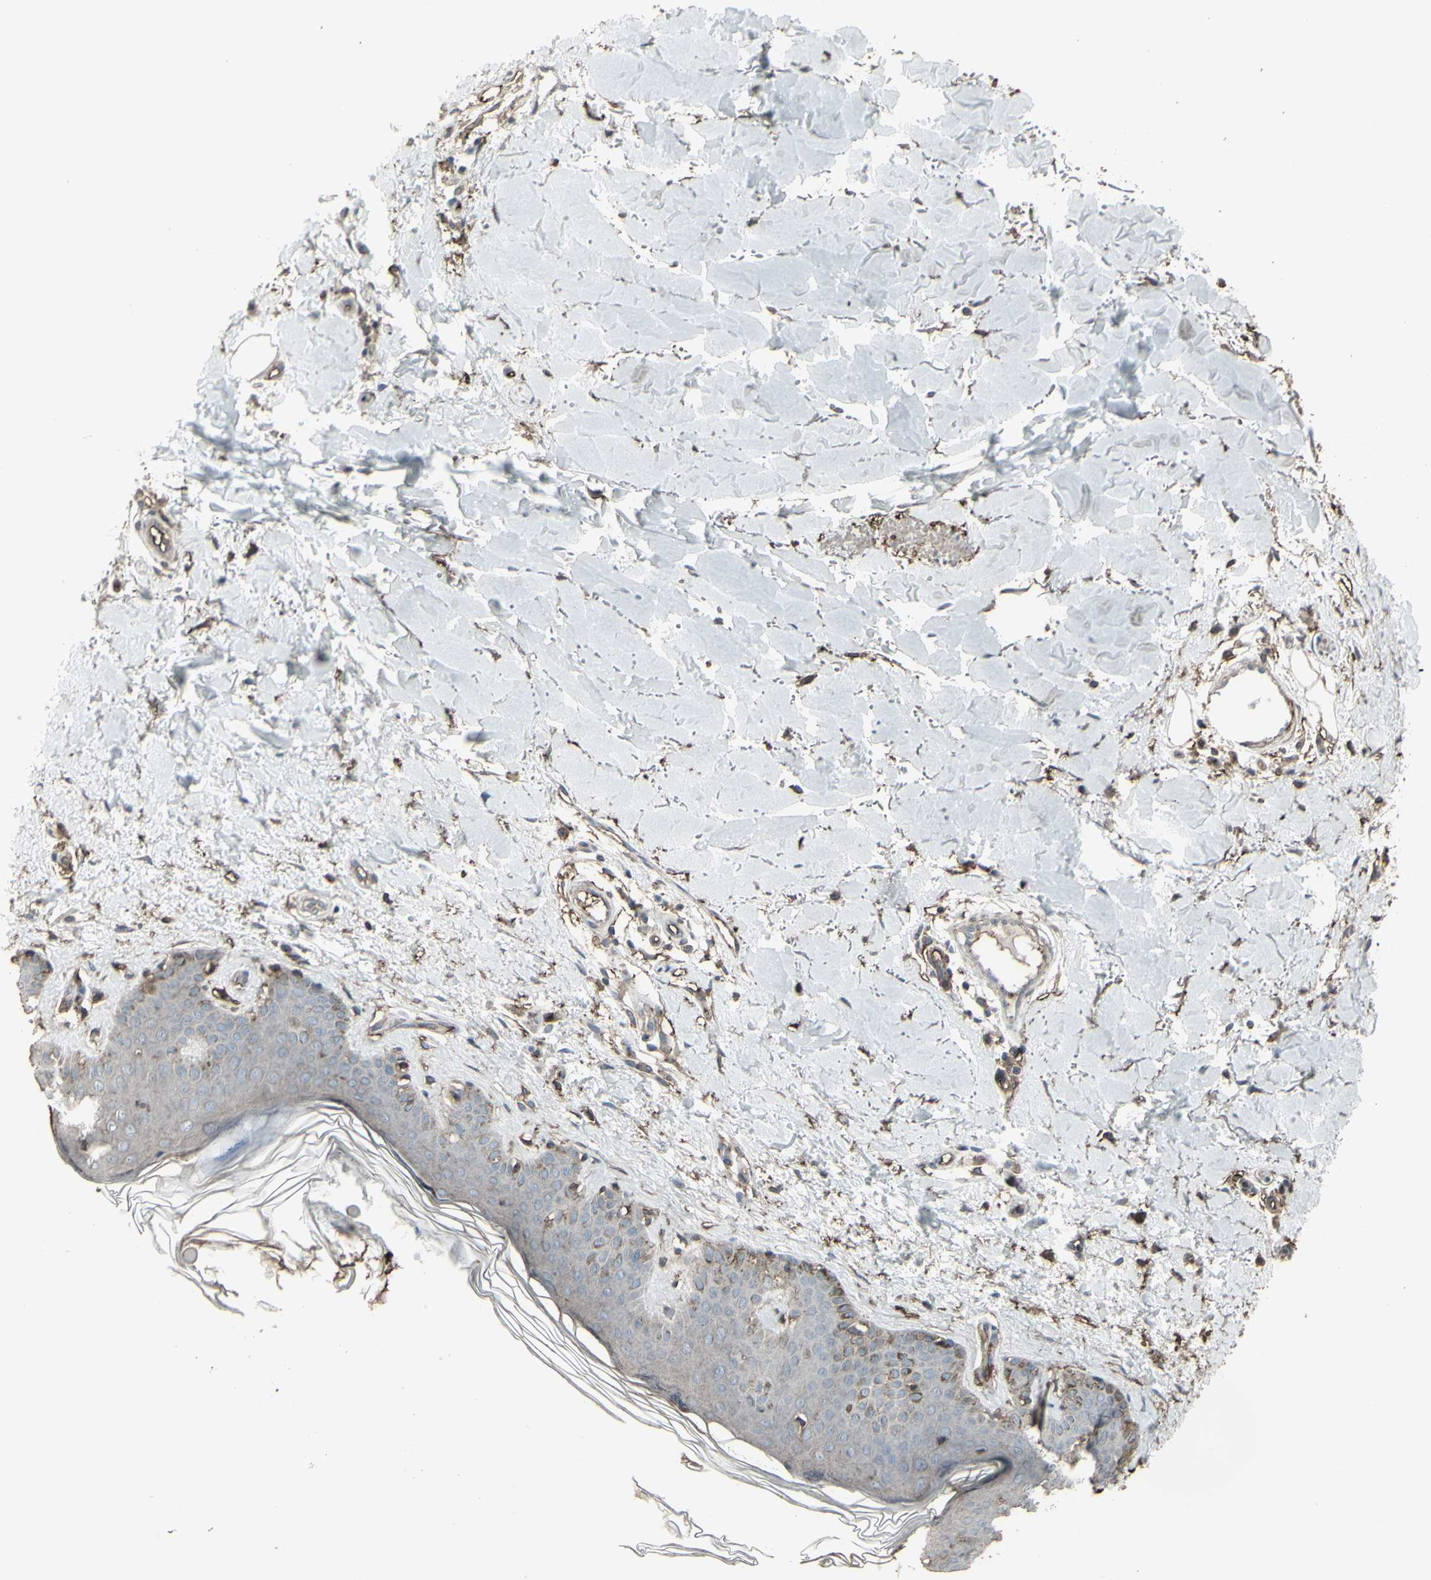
{"staining": {"intensity": "moderate", "quantity": ">75%", "location": "cytoplasmic/membranous"}, "tissue": "skin", "cell_type": "Fibroblasts", "image_type": "normal", "snomed": [{"axis": "morphology", "description": "Normal tissue, NOS"}, {"axis": "topography", "description": "Skin"}], "caption": "Fibroblasts show medium levels of moderate cytoplasmic/membranous positivity in approximately >75% of cells in unremarkable human skin.", "gene": "SMO", "patient": {"sex": "male", "age": 67}}